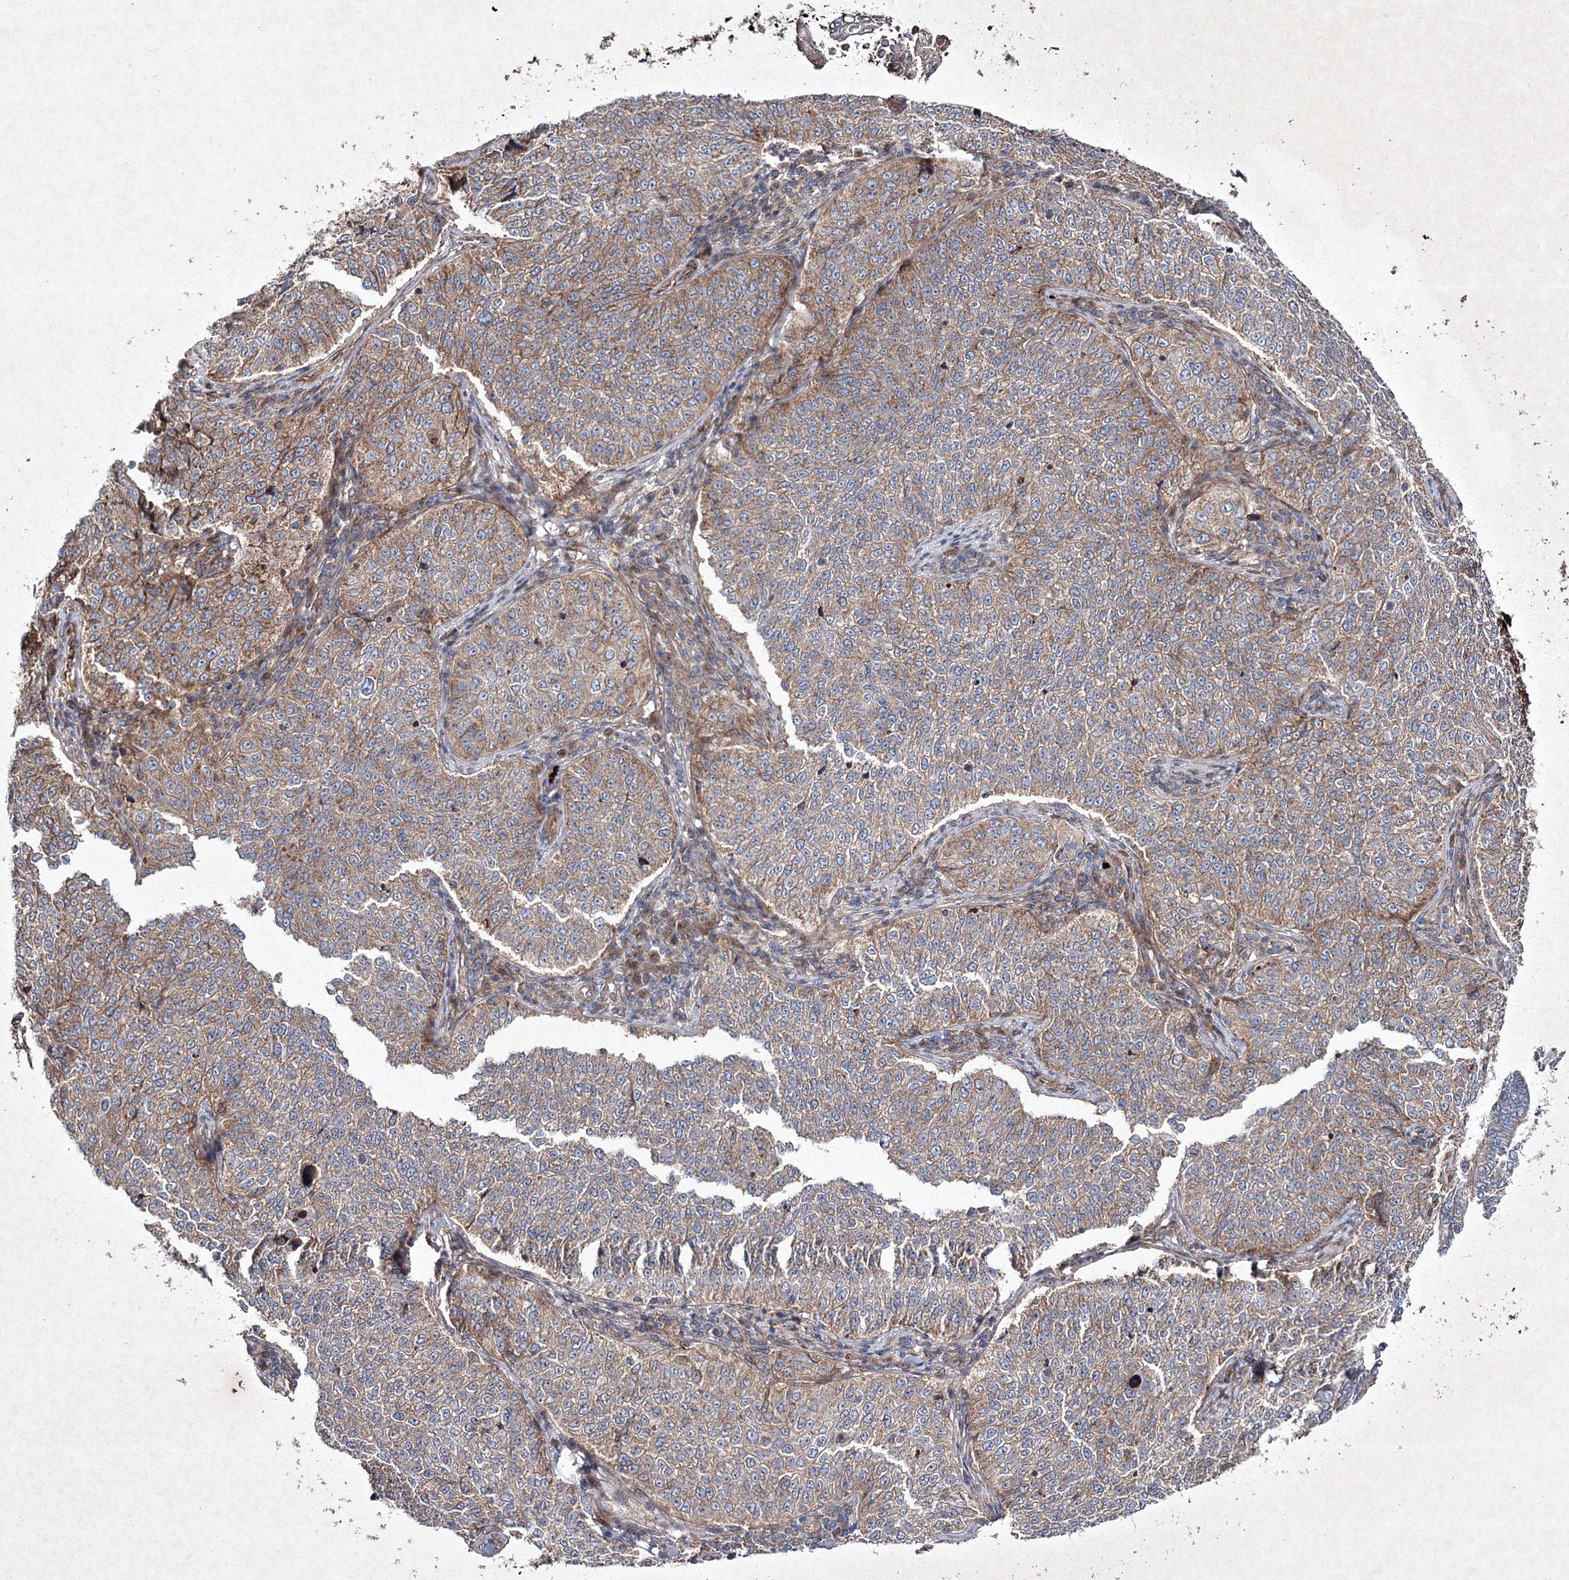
{"staining": {"intensity": "moderate", "quantity": "25%-75%", "location": "cytoplasmic/membranous"}, "tissue": "cervical cancer", "cell_type": "Tumor cells", "image_type": "cancer", "snomed": [{"axis": "morphology", "description": "Squamous cell carcinoma, NOS"}, {"axis": "topography", "description": "Cervix"}], "caption": "Human cervical cancer (squamous cell carcinoma) stained with a brown dye shows moderate cytoplasmic/membranous positive expression in approximately 25%-75% of tumor cells.", "gene": "GFM1", "patient": {"sex": "female", "age": 35}}